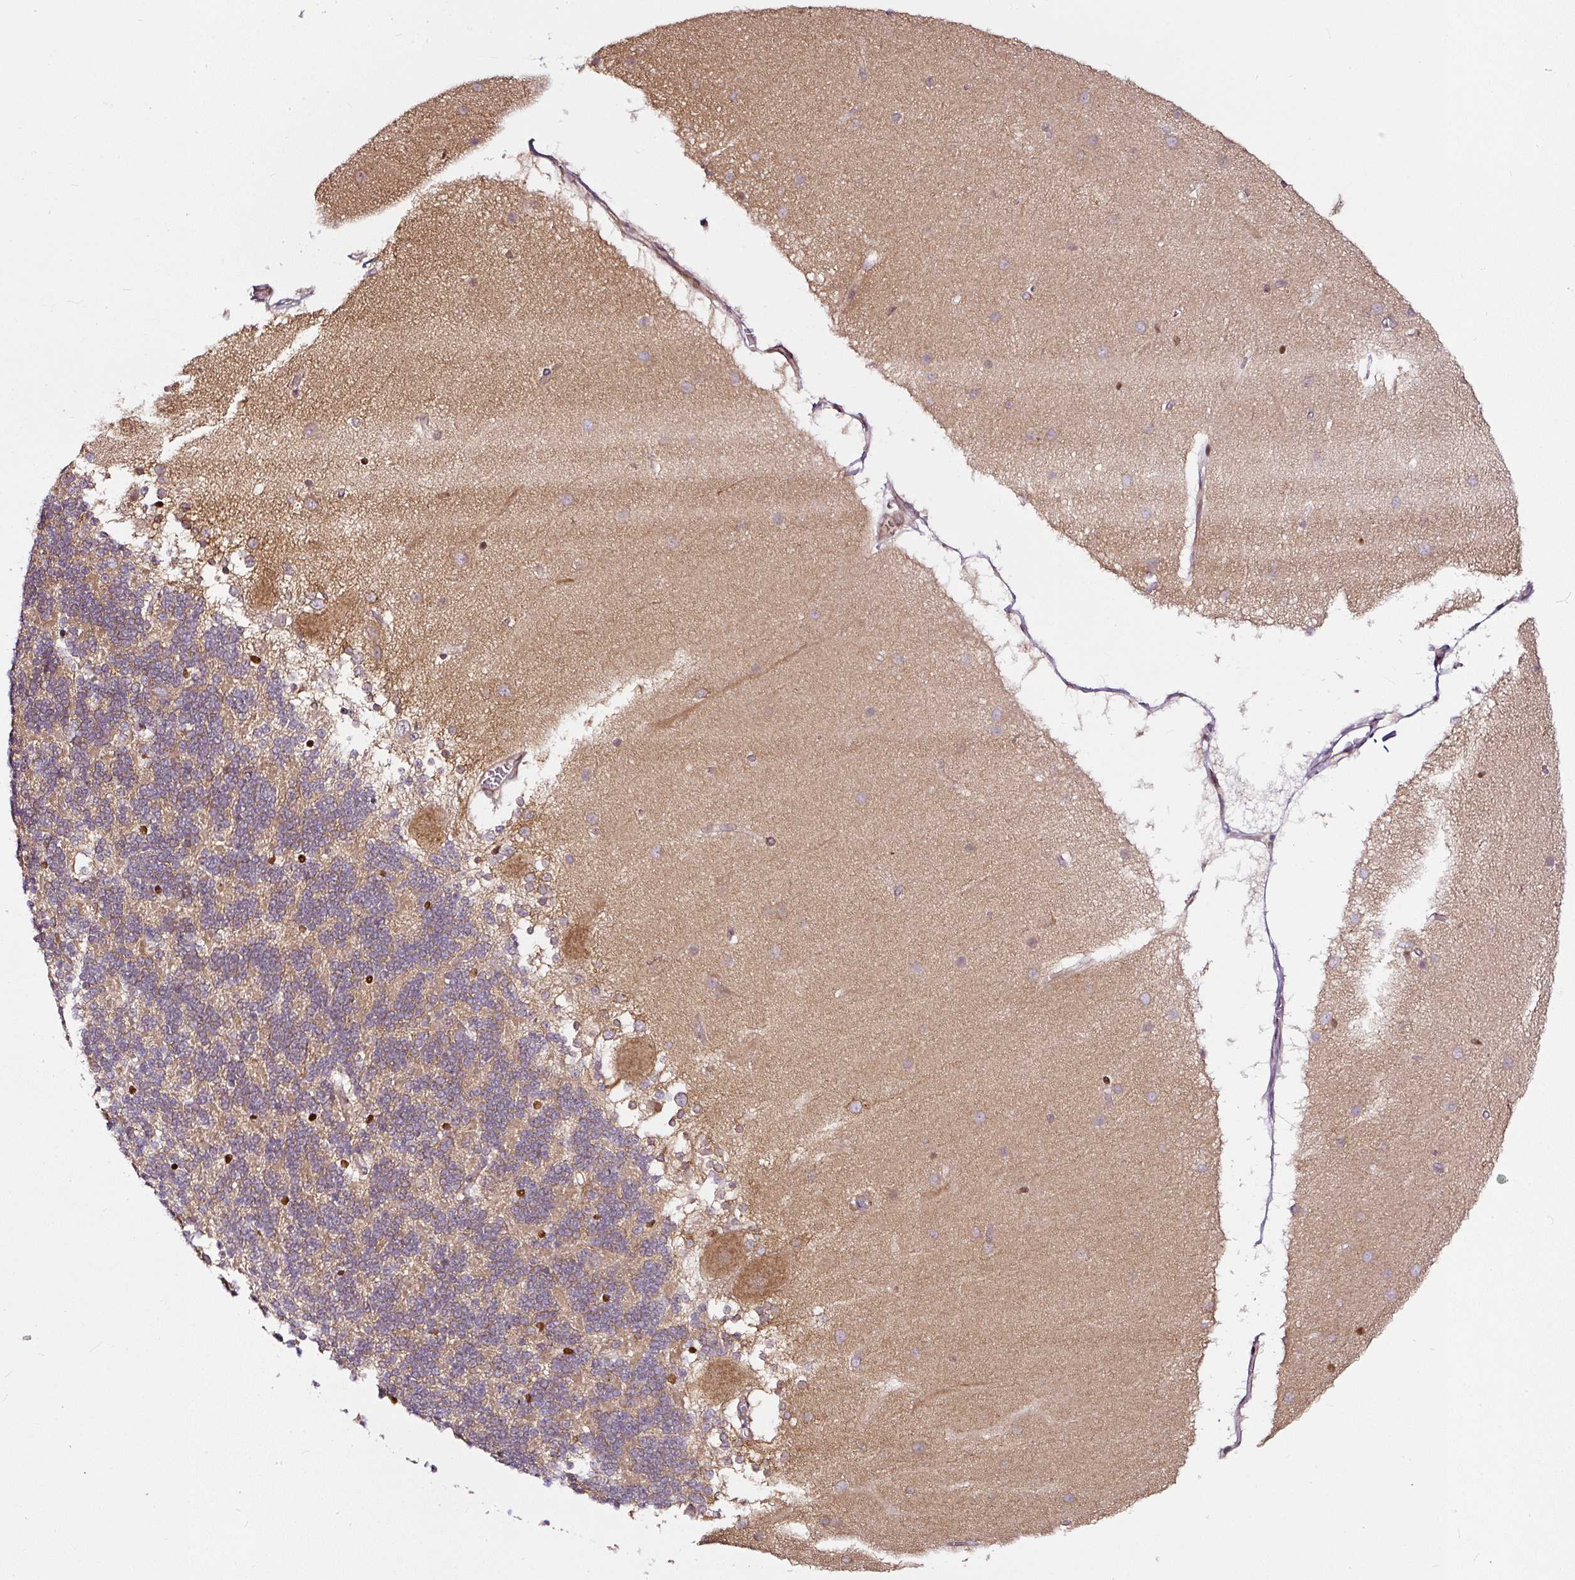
{"staining": {"intensity": "weak", "quantity": ">75%", "location": "cytoplasmic/membranous"}, "tissue": "cerebellum", "cell_type": "Cells in granular layer", "image_type": "normal", "snomed": [{"axis": "morphology", "description": "Normal tissue, NOS"}, {"axis": "topography", "description": "Cerebellum"}], "caption": "Protein positivity by immunohistochemistry demonstrates weak cytoplasmic/membranous positivity in approximately >75% of cells in granular layer in benign cerebellum.", "gene": "KDM4E", "patient": {"sex": "female", "age": 54}}